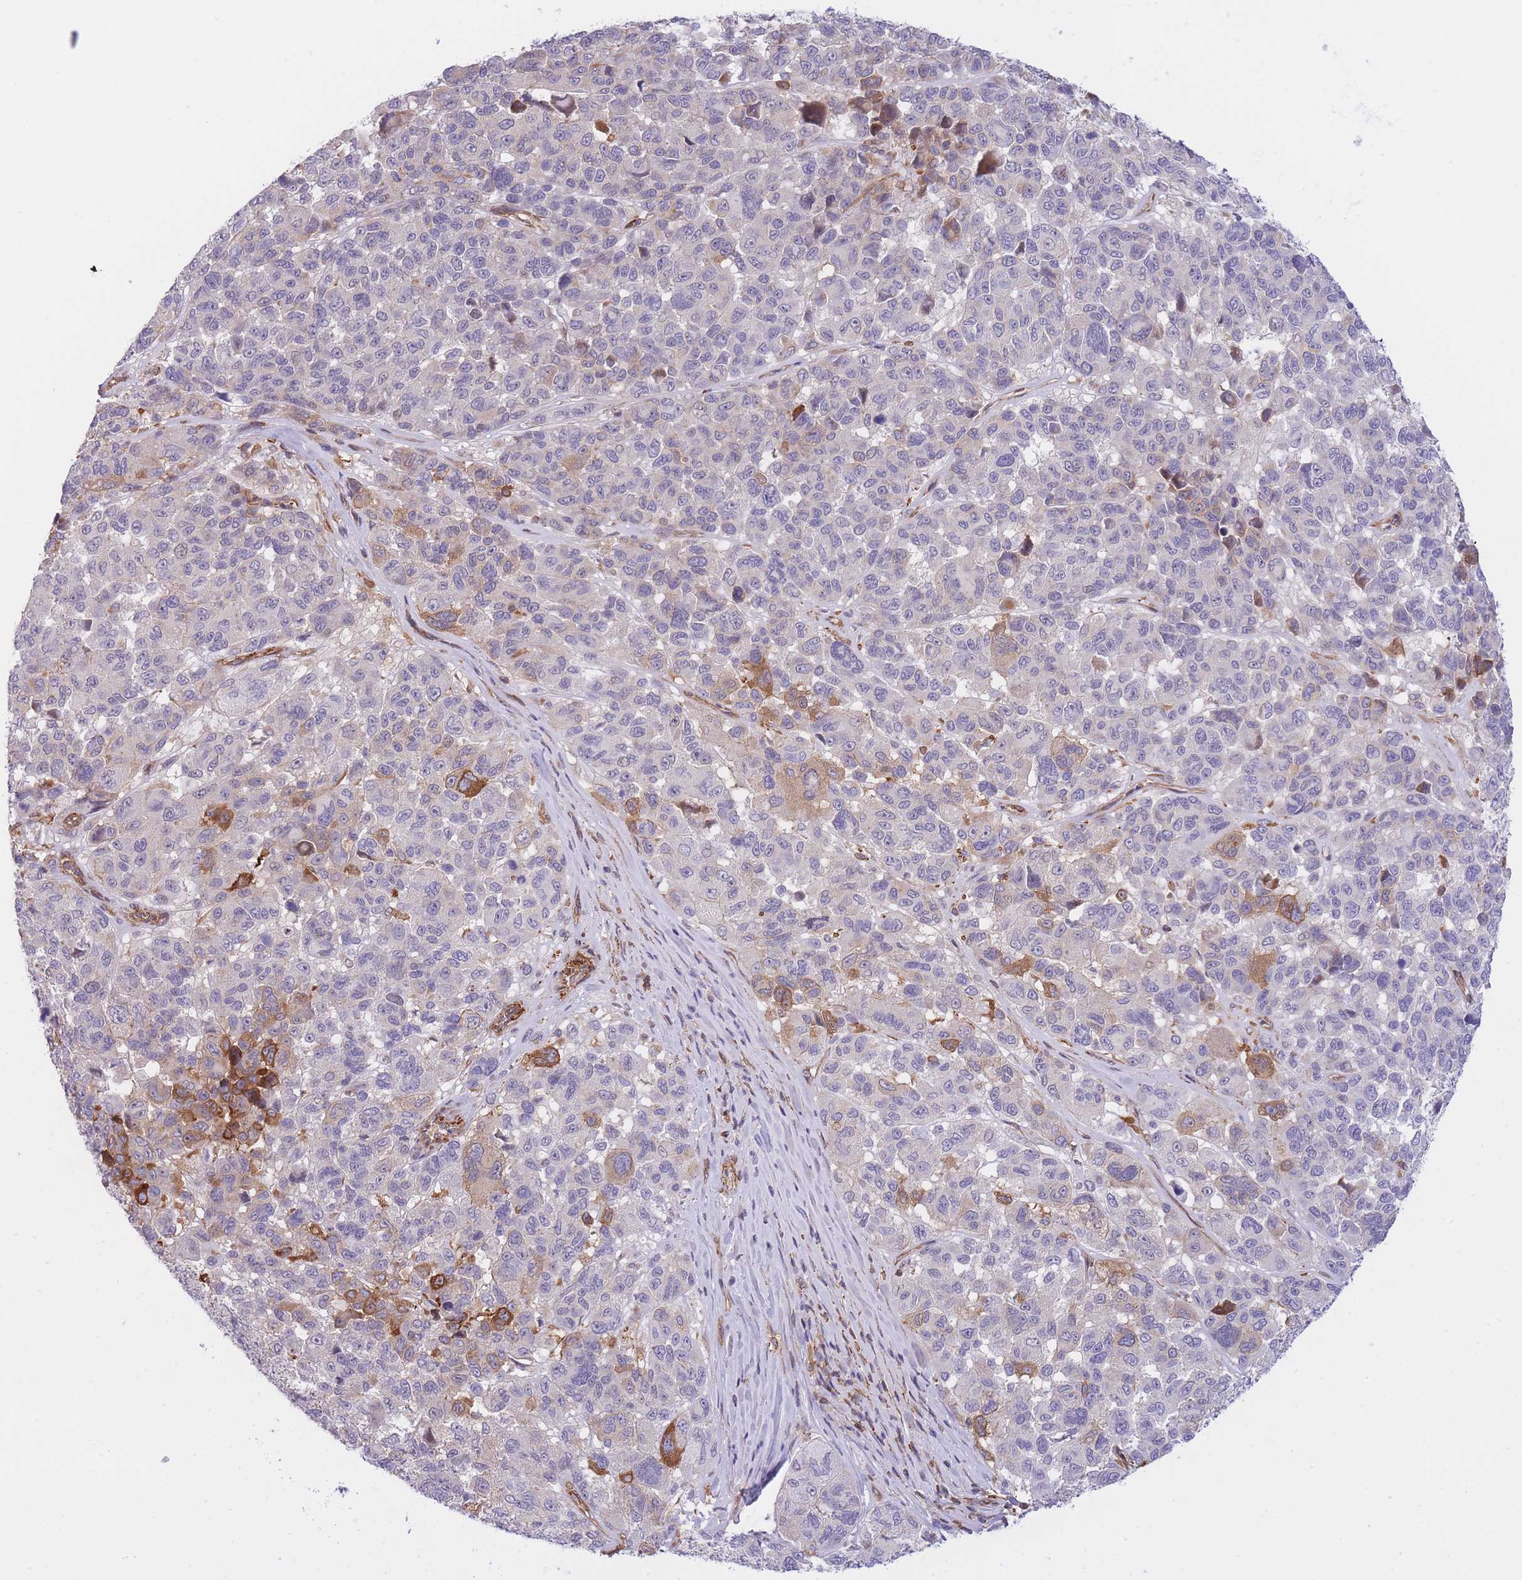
{"staining": {"intensity": "moderate", "quantity": "<25%", "location": "cytoplasmic/membranous"}, "tissue": "melanoma", "cell_type": "Tumor cells", "image_type": "cancer", "snomed": [{"axis": "morphology", "description": "Malignant melanoma, NOS"}, {"axis": "topography", "description": "Skin"}], "caption": "Moderate cytoplasmic/membranous positivity is seen in approximately <25% of tumor cells in melanoma.", "gene": "CDC25B", "patient": {"sex": "female", "age": 66}}